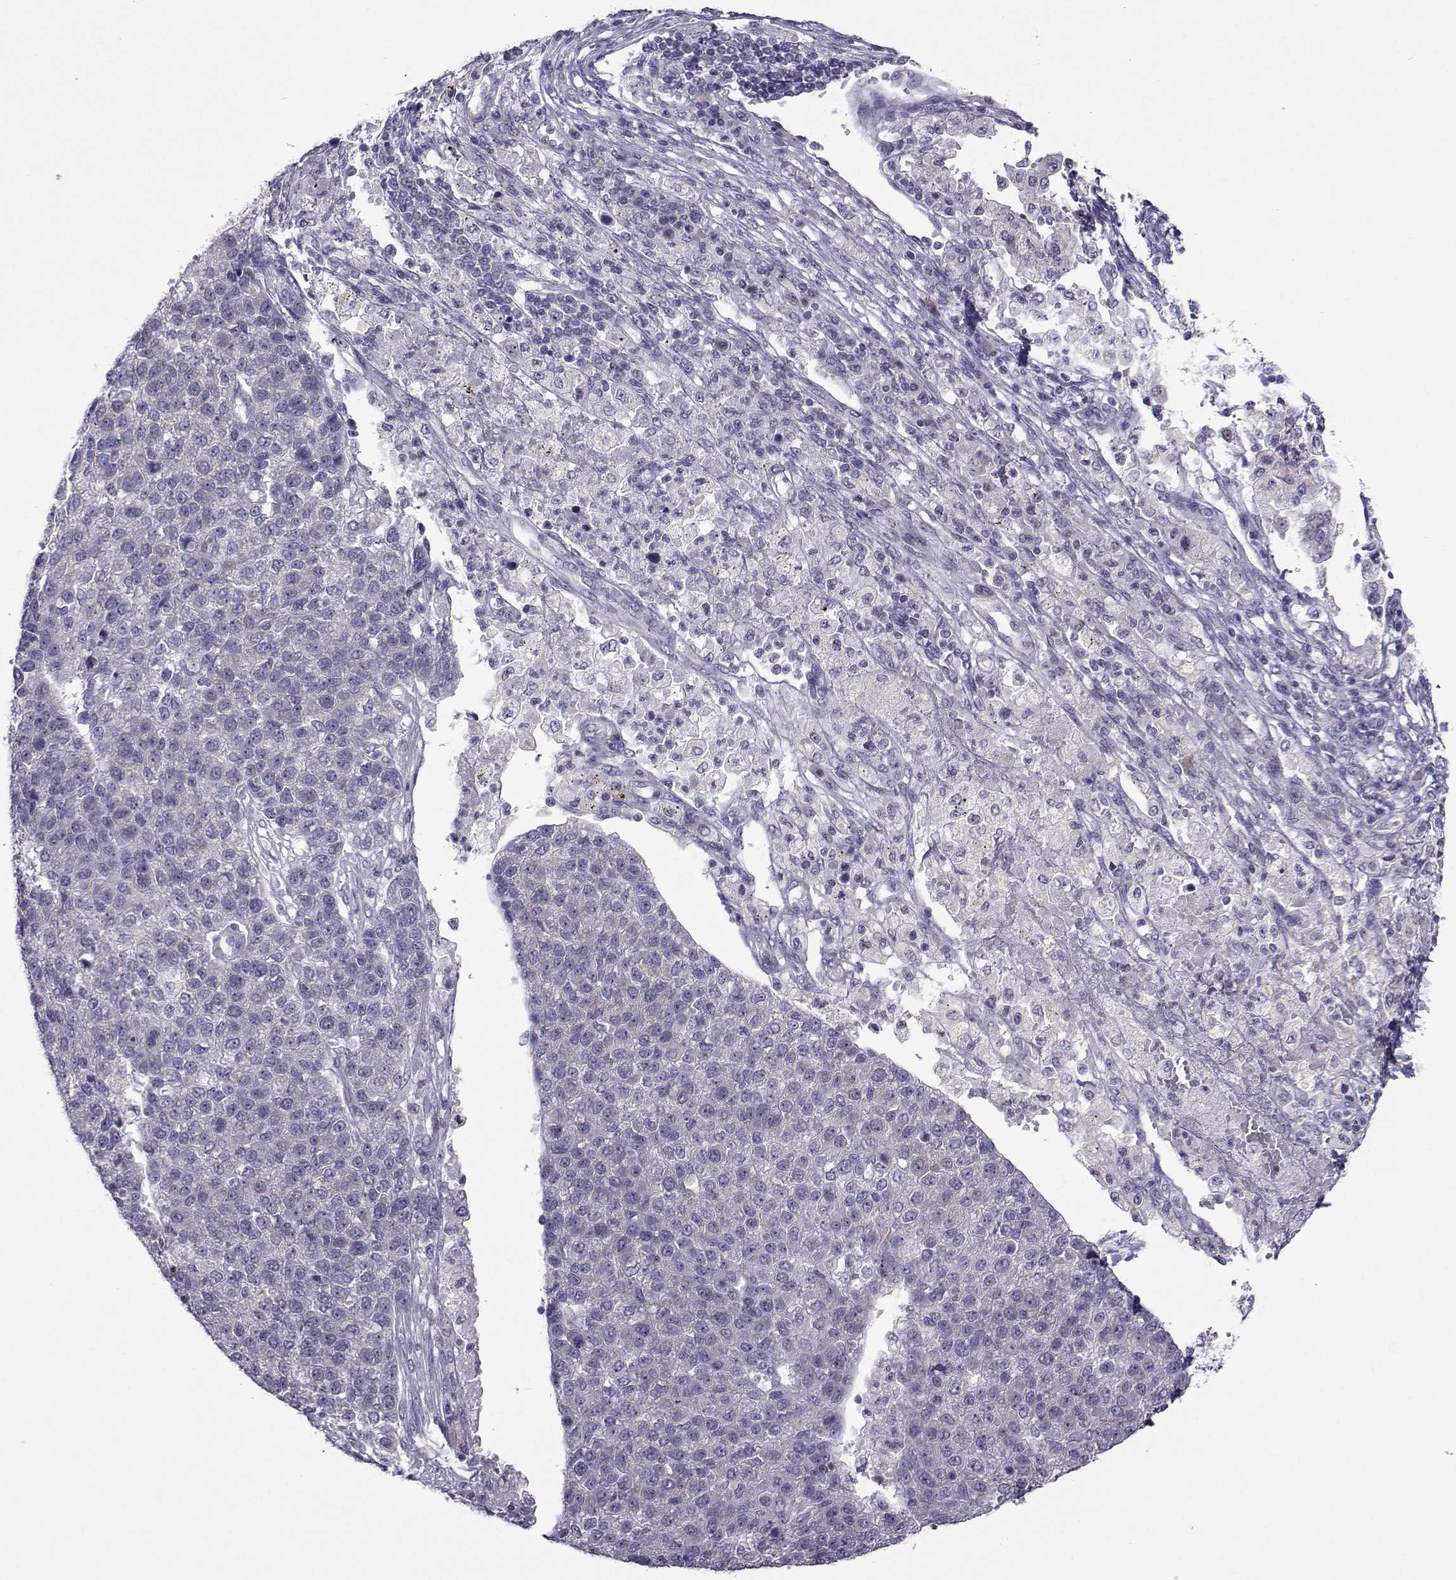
{"staining": {"intensity": "negative", "quantity": "none", "location": "none"}, "tissue": "pancreatic cancer", "cell_type": "Tumor cells", "image_type": "cancer", "snomed": [{"axis": "morphology", "description": "Adenocarcinoma, NOS"}, {"axis": "topography", "description": "Pancreas"}], "caption": "IHC of human adenocarcinoma (pancreatic) demonstrates no expression in tumor cells.", "gene": "DDX20", "patient": {"sex": "female", "age": 61}}